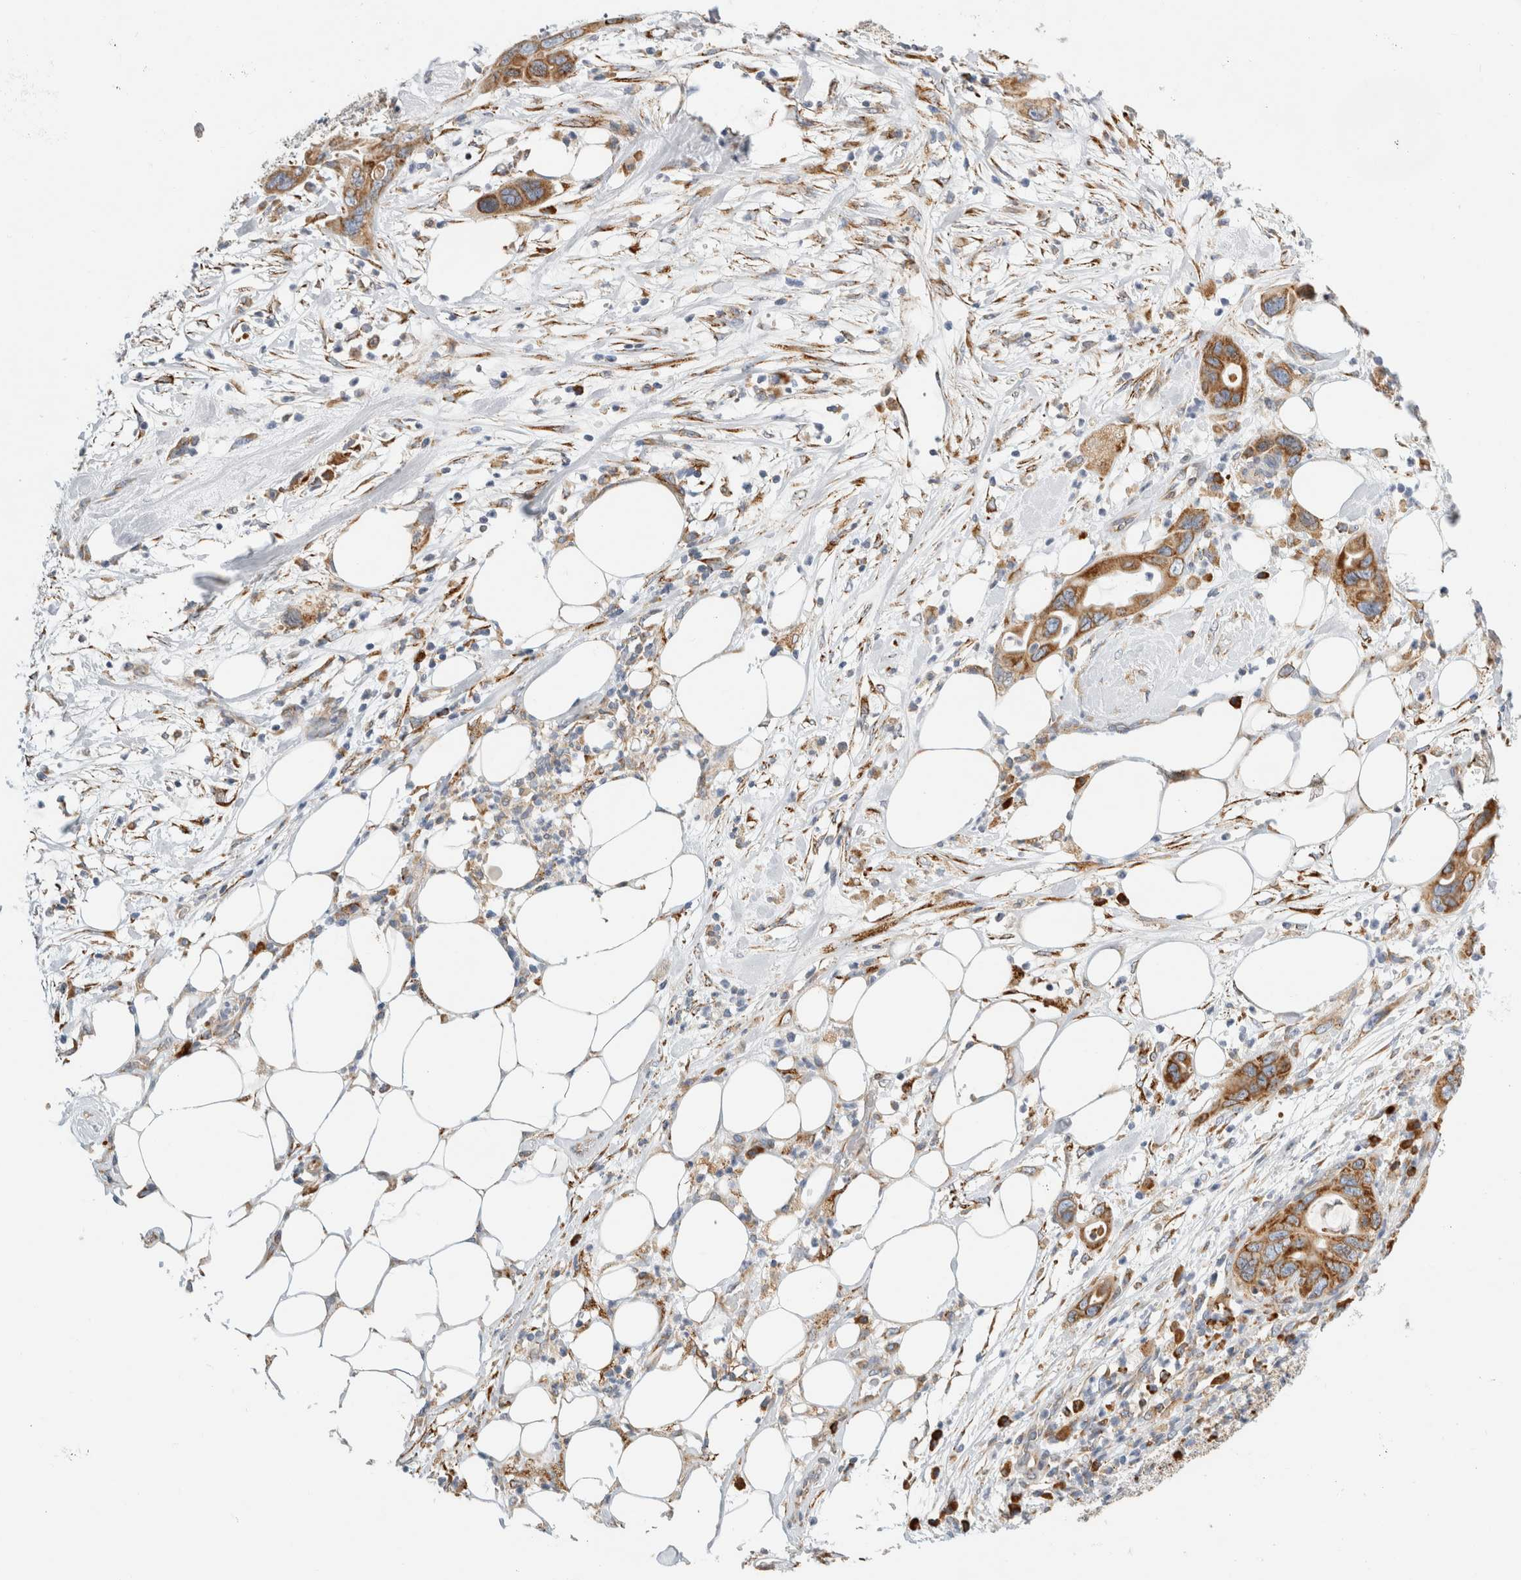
{"staining": {"intensity": "moderate", "quantity": ">75%", "location": "cytoplasmic/membranous"}, "tissue": "pancreatic cancer", "cell_type": "Tumor cells", "image_type": "cancer", "snomed": [{"axis": "morphology", "description": "Adenocarcinoma, NOS"}, {"axis": "topography", "description": "Pancreas"}], "caption": "An image showing moderate cytoplasmic/membranous expression in about >75% of tumor cells in pancreatic cancer (adenocarcinoma), as visualized by brown immunohistochemical staining.", "gene": "RPN2", "patient": {"sex": "female", "age": 71}}